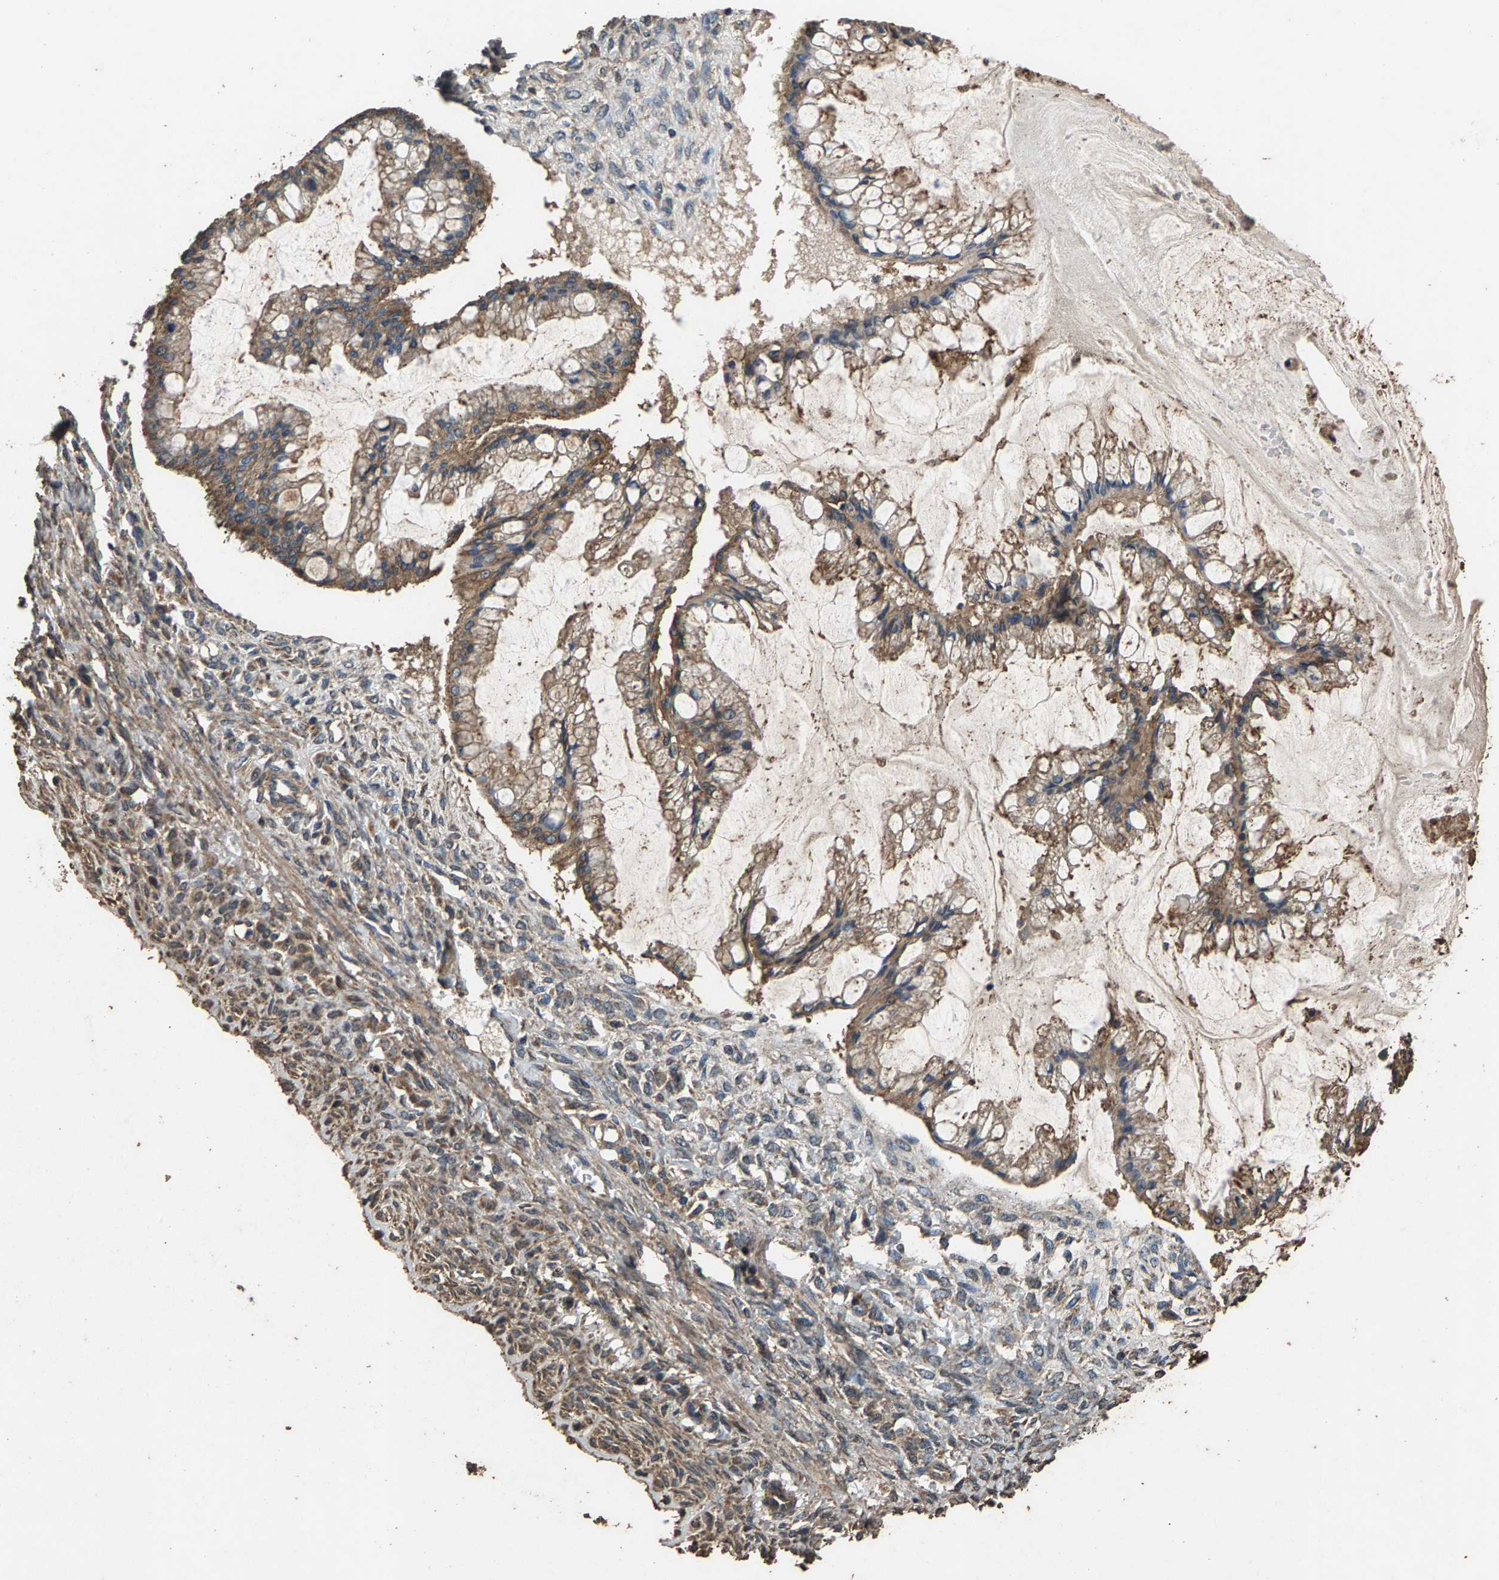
{"staining": {"intensity": "moderate", "quantity": ">75%", "location": "cytoplasmic/membranous"}, "tissue": "ovarian cancer", "cell_type": "Tumor cells", "image_type": "cancer", "snomed": [{"axis": "morphology", "description": "Cystadenocarcinoma, mucinous, NOS"}, {"axis": "topography", "description": "Ovary"}], "caption": "This histopathology image demonstrates IHC staining of human ovarian cancer, with medium moderate cytoplasmic/membranous expression in approximately >75% of tumor cells.", "gene": "MRPL27", "patient": {"sex": "female", "age": 73}}